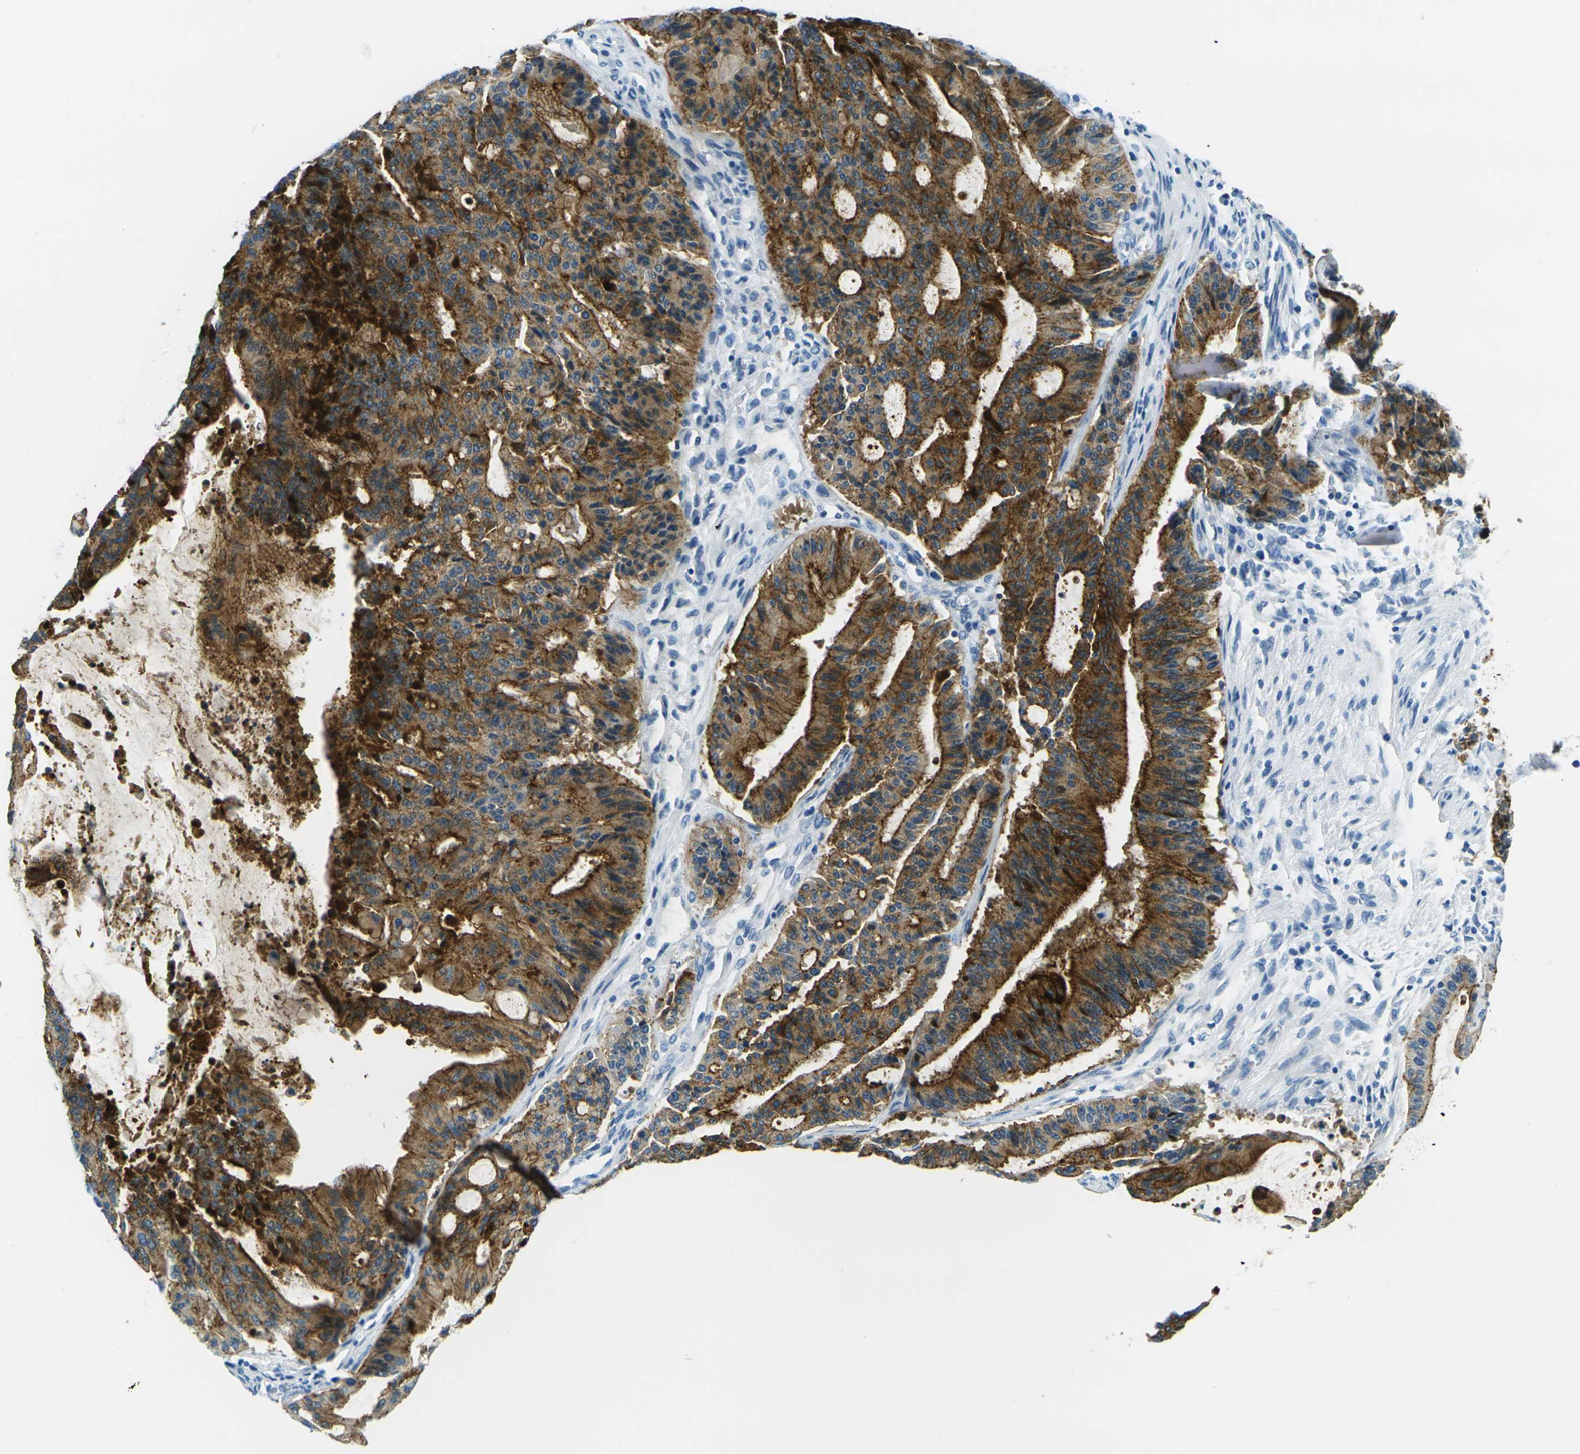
{"staining": {"intensity": "strong", "quantity": ">75%", "location": "cytoplasmic/membranous"}, "tissue": "liver cancer", "cell_type": "Tumor cells", "image_type": "cancer", "snomed": [{"axis": "morphology", "description": "Cholangiocarcinoma"}, {"axis": "topography", "description": "Liver"}], "caption": "Tumor cells exhibit high levels of strong cytoplasmic/membranous positivity in approximately >75% of cells in human liver cancer.", "gene": "OCLN", "patient": {"sex": "female", "age": 73}}